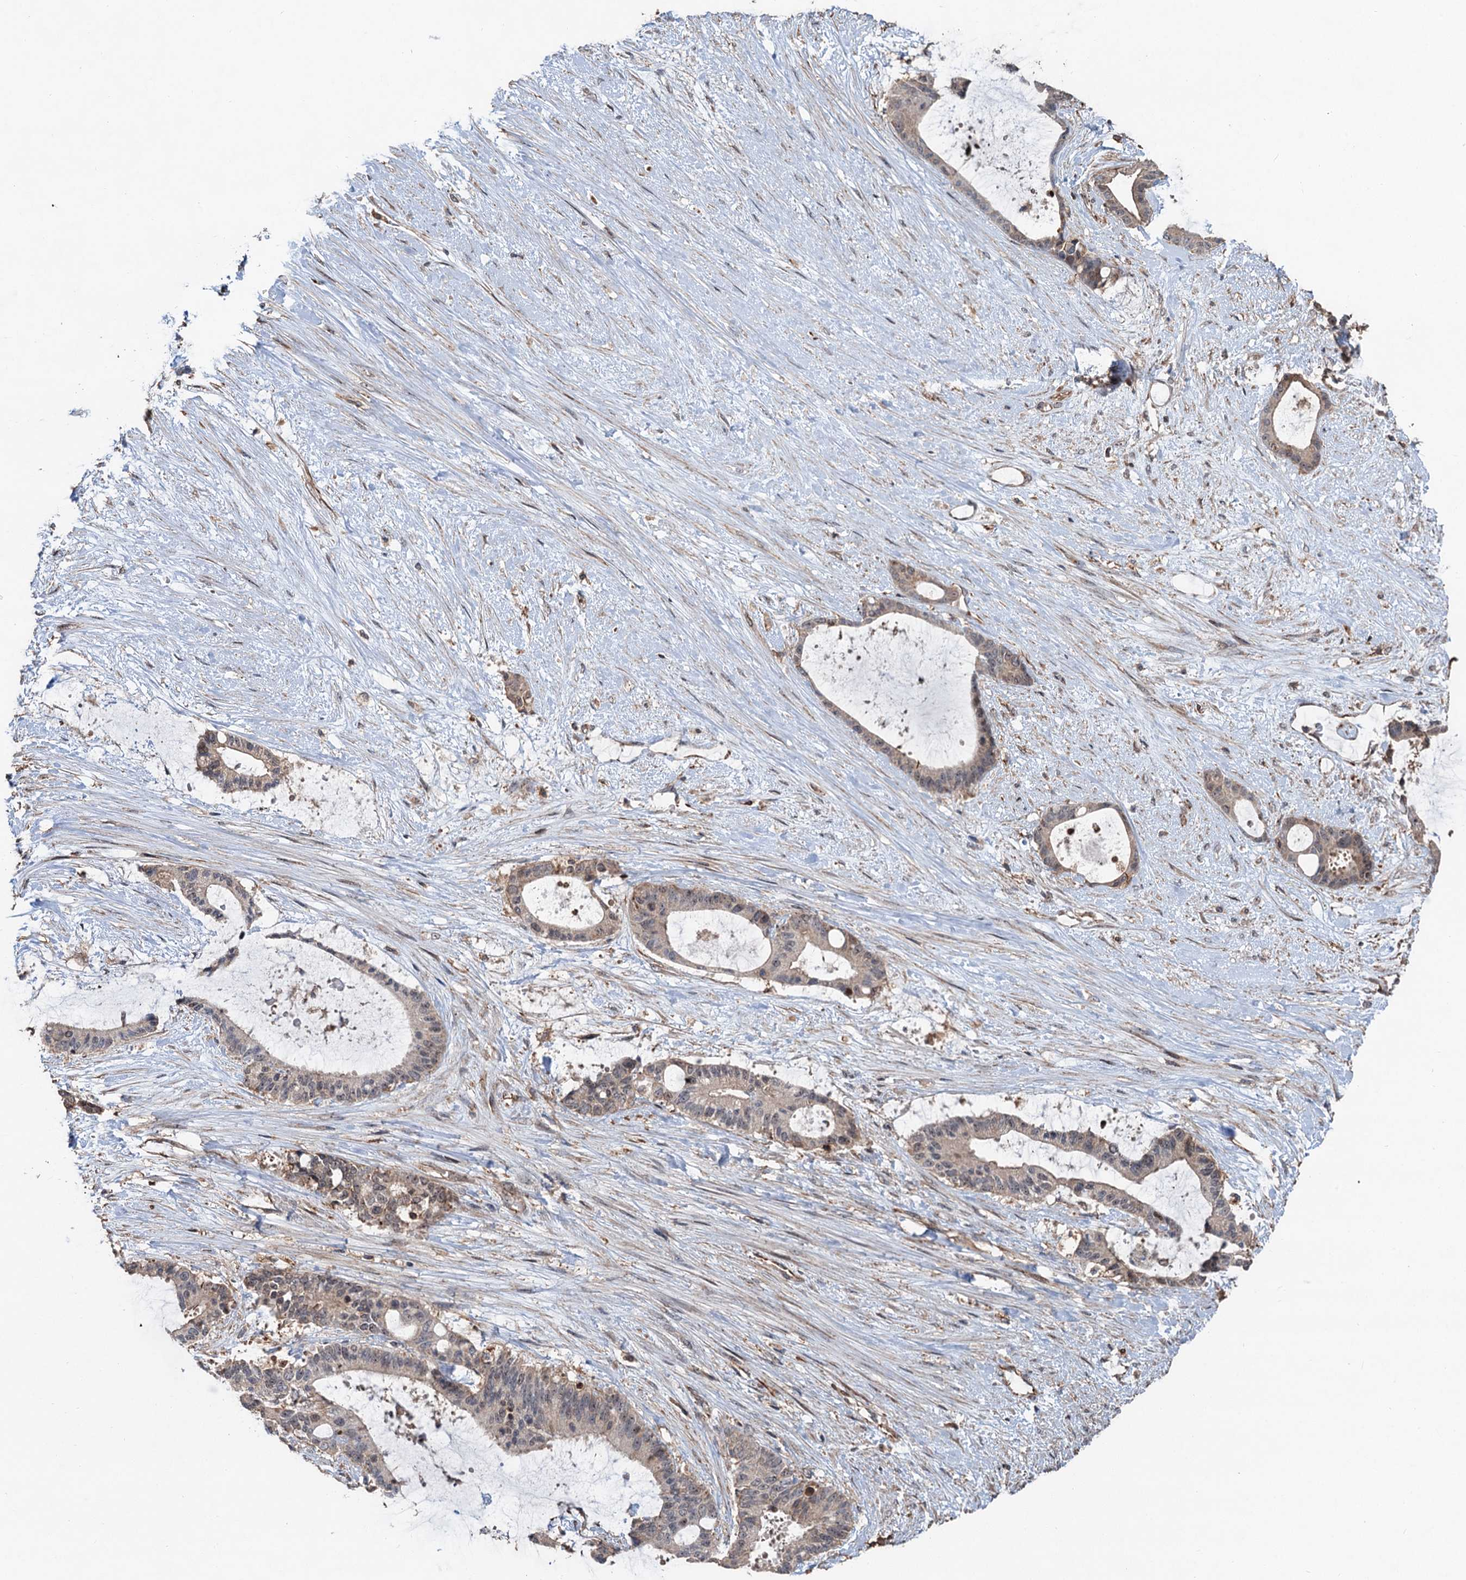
{"staining": {"intensity": "weak", "quantity": "<25%", "location": "cytoplasmic/membranous,nuclear"}, "tissue": "liver cancer", "cell_type": "Tumor cells", "image_type": "cancer", "snomed": [{"axis": "morphology", "description": "Normal tissue, NOS"}, {"axis": "morphology", "description": "Cholangiocarcinoma"}, {"axis": "topography", "description": "Liver"}, {"axis": "topography", "description": "Peripheral nerve tissue"}], "caption": "There is no significant positivity in tumor cells of liver cancer.", "gene": "TMA16", "patient": {"sex": "female", "age": 73}}